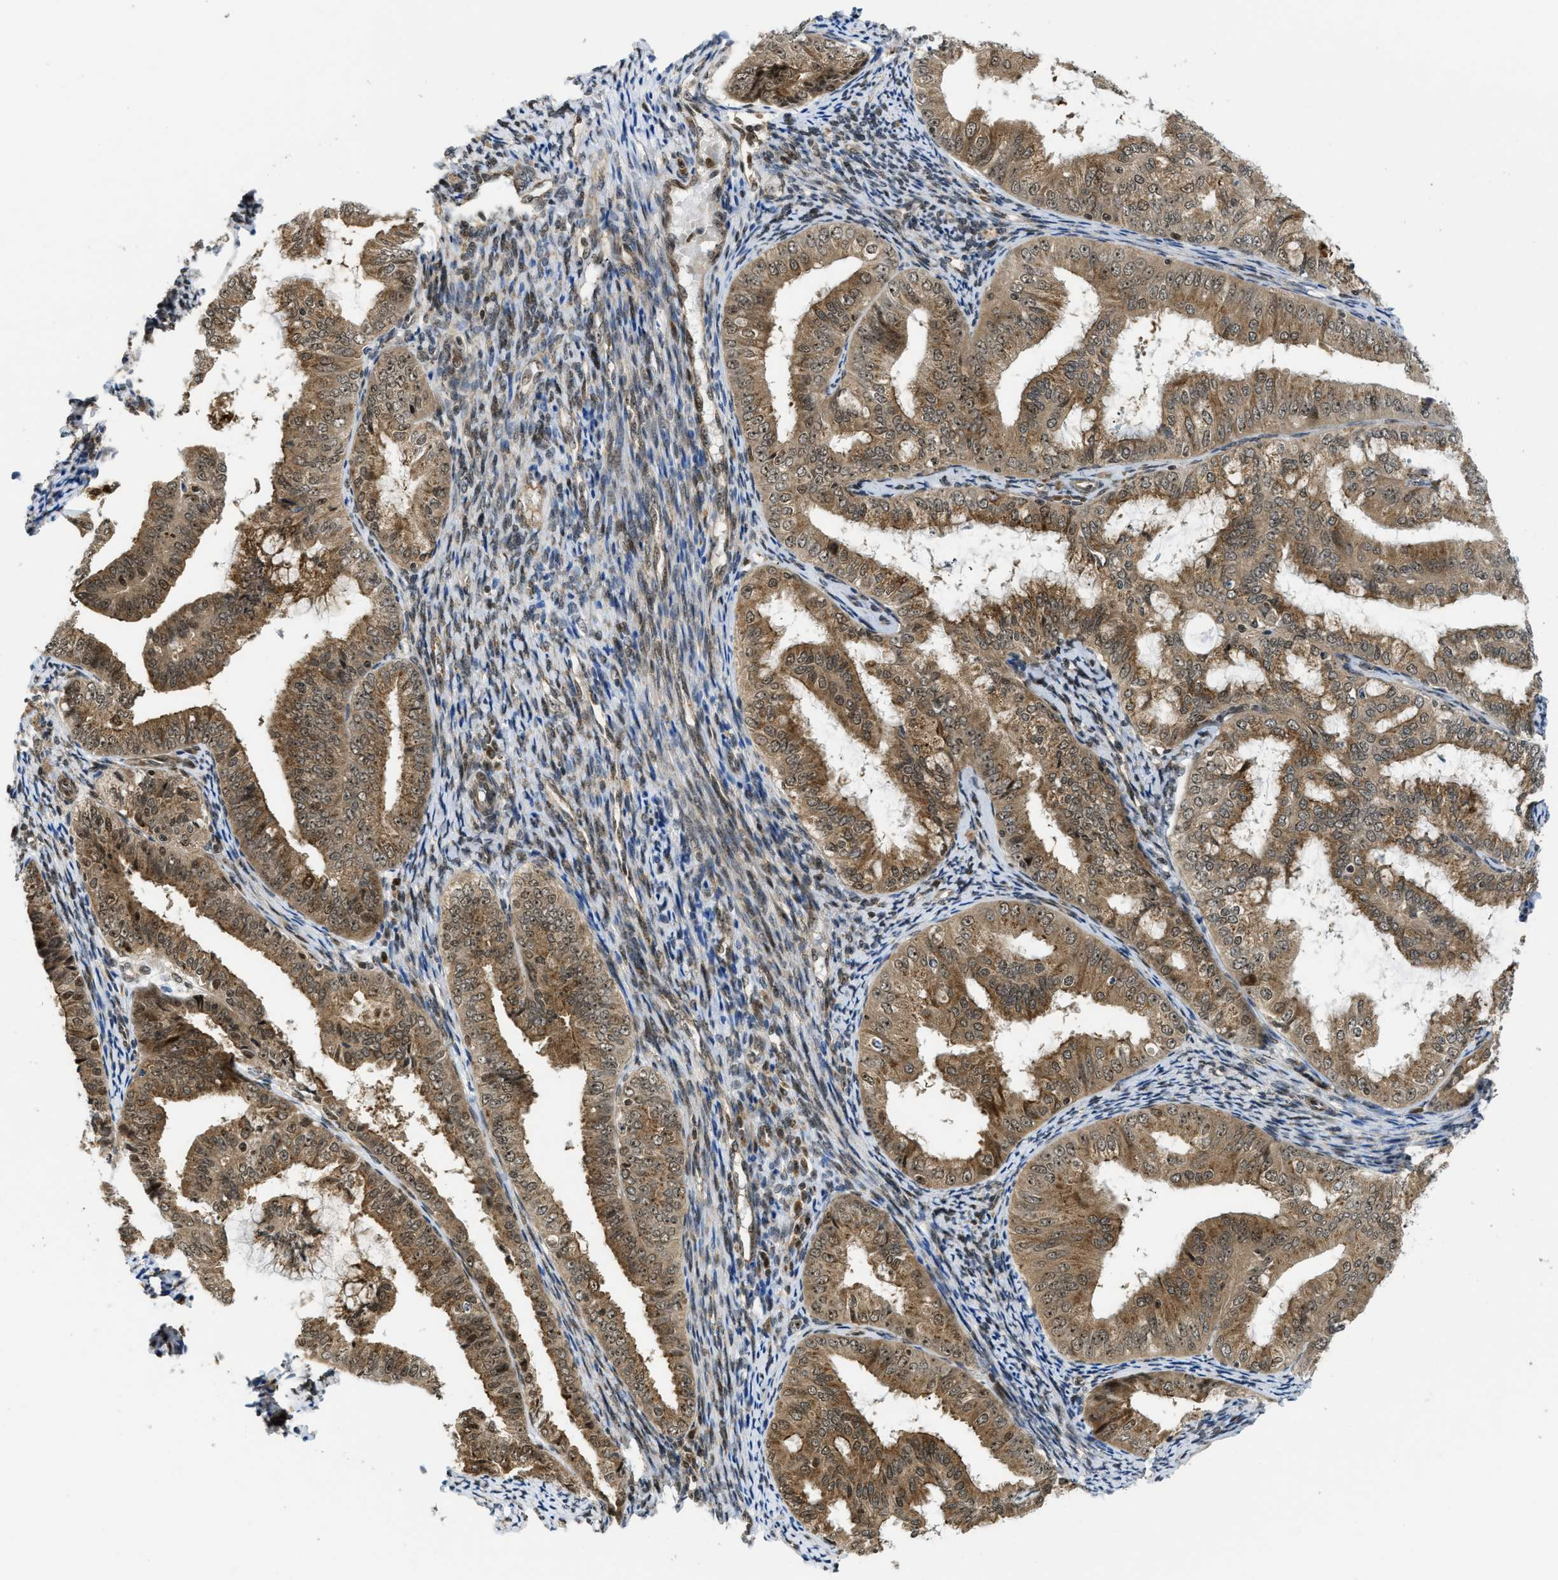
{"staining": {"intensity": "moderate", "quantity": ">75%", "location": "cytoplasmic/membranous"}, "tissue": "endometrial cancer", "cell_type": "Tumor cells", "image_type": "cancer", "snomed": [{"axis": "morphology", "description": "Adenocarcinoma, NOS"}, {"axis": "topography", "description": "Endometrium"}], "caption": "Protein staining demonstrates moderate cytoplasmic/membranous positivity in approximately >75% of tumor cells in endometrial cancer.", "gene": "TACC1", "patient": {"sex": "female", "age": 63}}